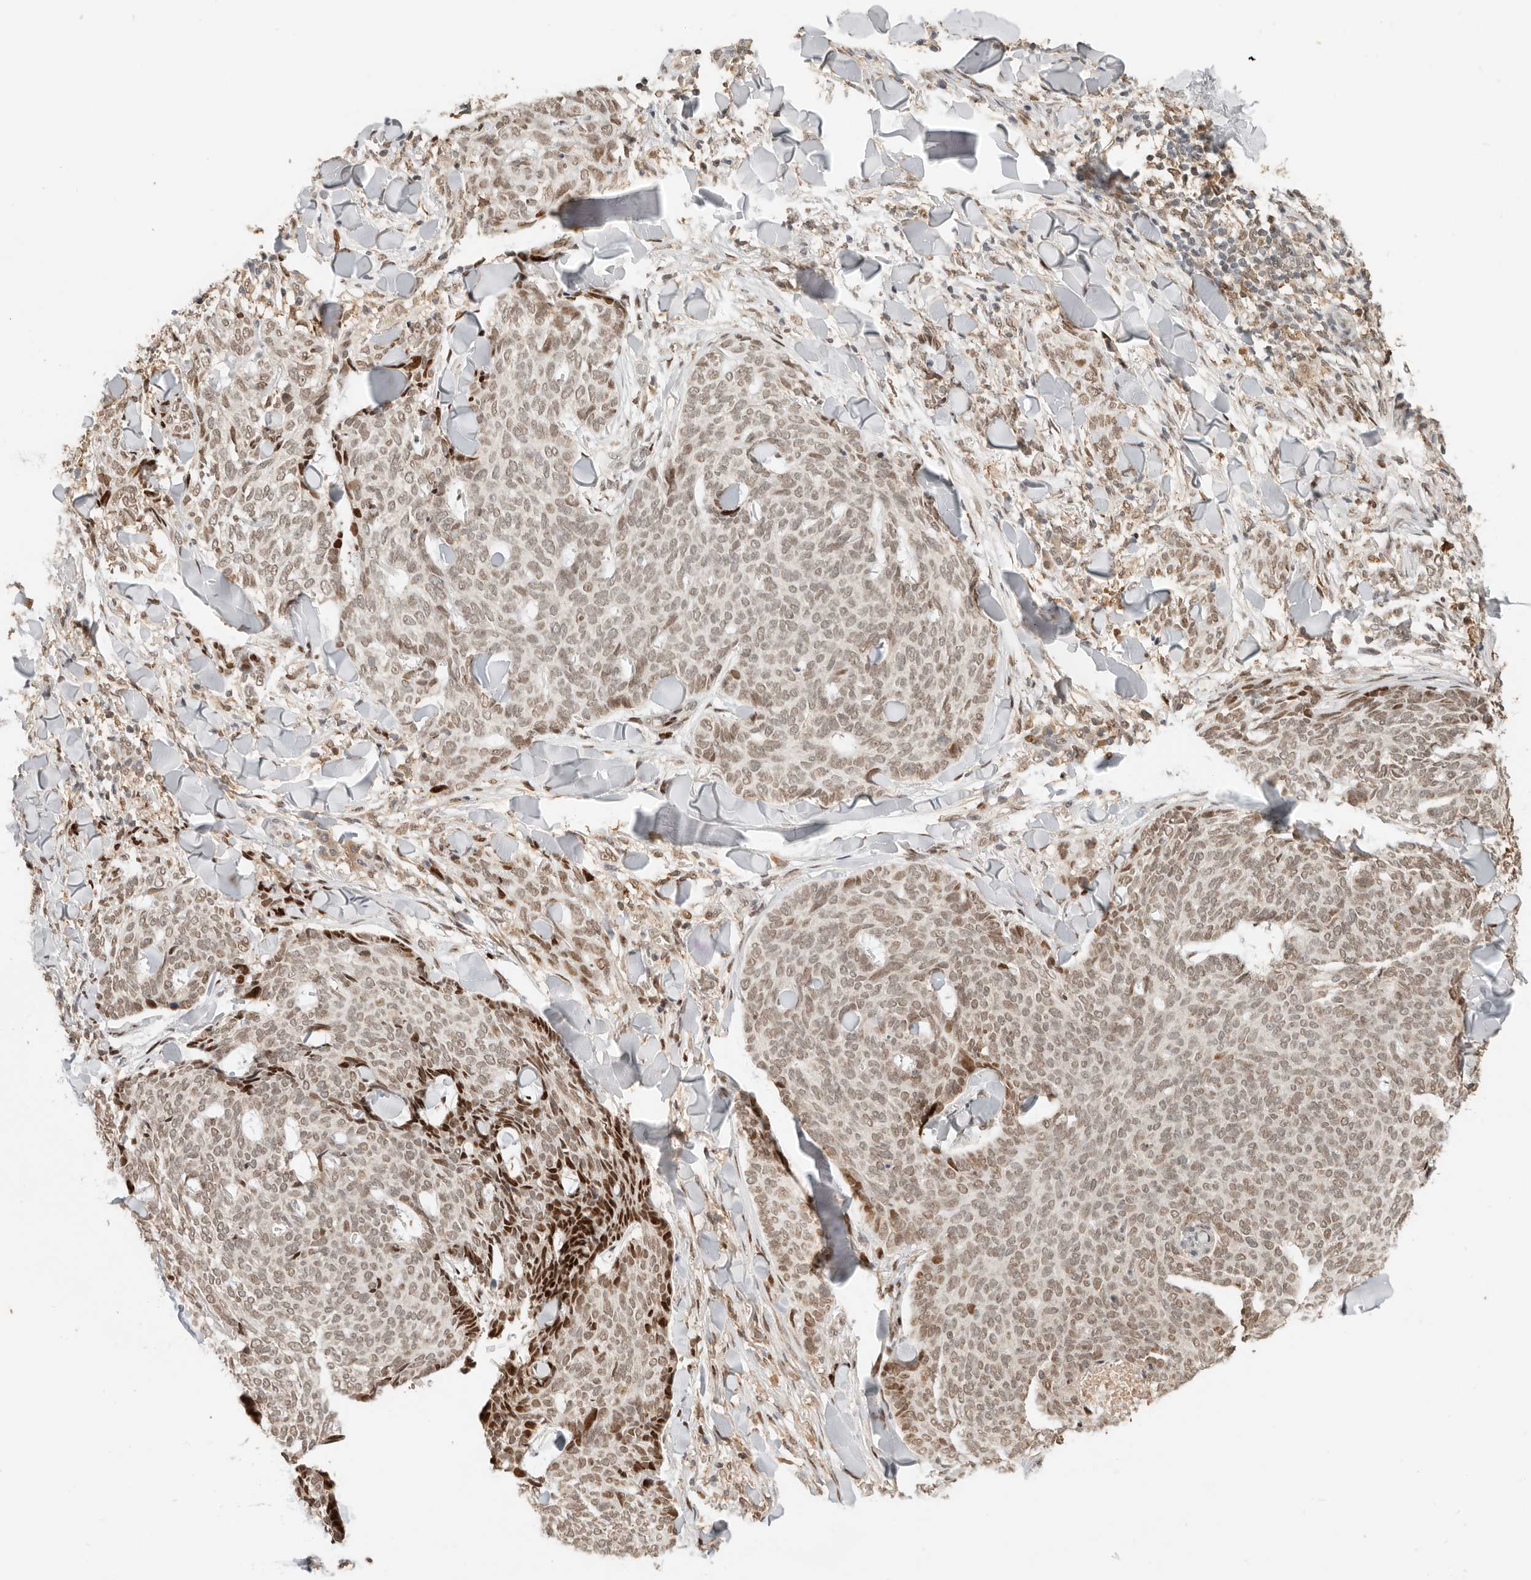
{"staining": {"intensity": "weak", "quantity": ">75%", "location": "nuclear"}, "tissue": "skin cancer", "cell_type": "Tumor cells", "image_type": "cancer", "snomed": [{"axis": "morphology", "description": "Normal tissue, NOS"}, {"axis": "morphology", "description": "Basal cell carcinoma"}, {"axis": "topography", "description": "Skin"}], "caption": "The photomicrograph exhibits a brown stain indicating the presence of a protein in the nuclear of tumor cells in skin cancer (basal cell carcinoma).", "gene": "NPAS2", "patient": {"sex": "male", "age": 50}}